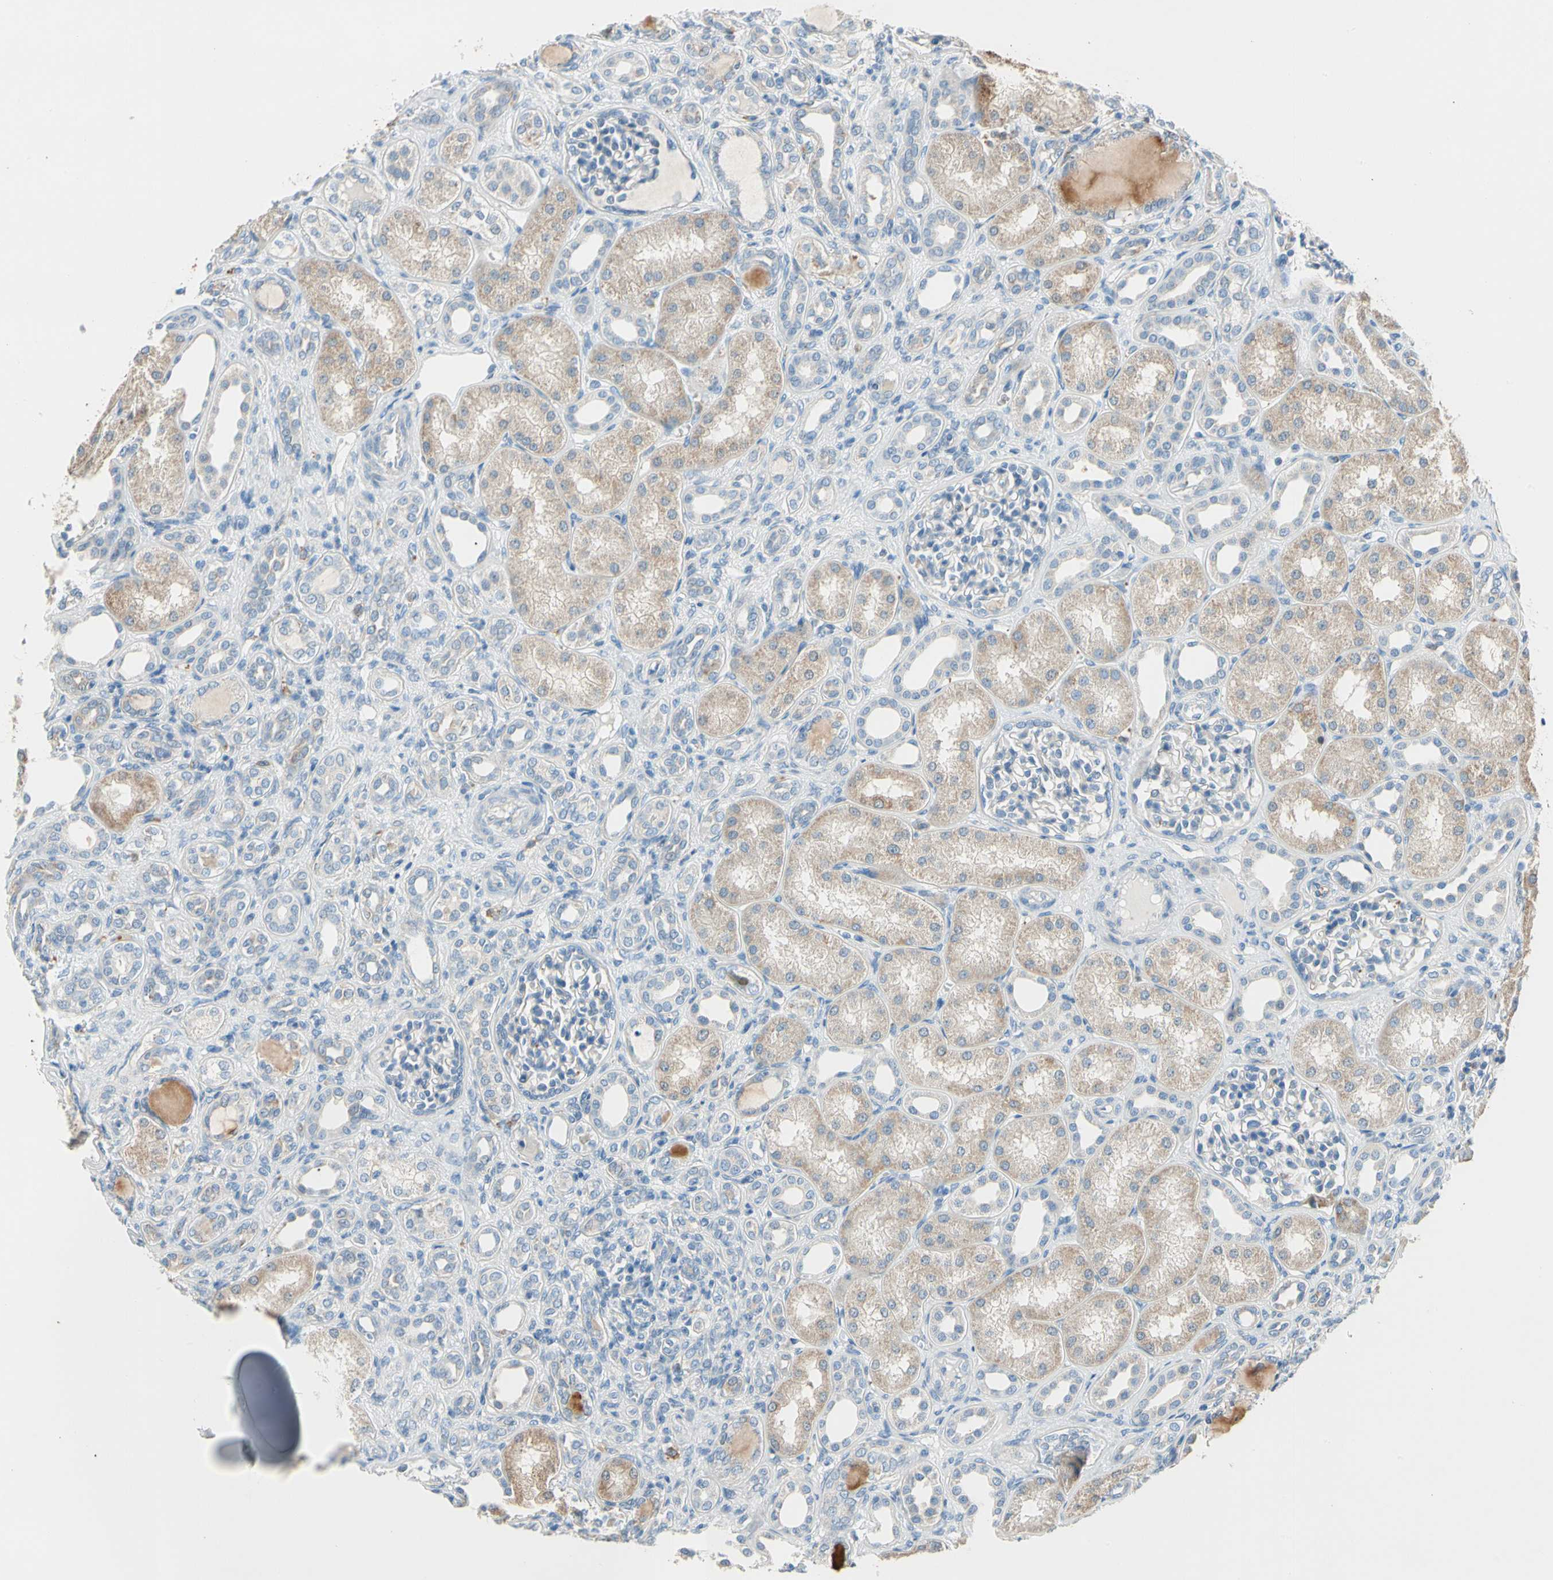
{"staining": {"intensity": "weak", "quantity": "25%-75%", "location": "cytoplasmic/membranous"}, "tissue": "kidney", "cell_type": "Cells in glomeruli", "image_type": "normal", "snomed": [{"axis": "morphology", "description": "Normal tissue, NOS"}, {"axis": "topography", "description": "Kidney"}], "caption": "Brown immunohistochemical staining in normal kidney shows weak cytoplasmic/membranous expression in about 25%-75% of cells in glomeruli.", "gene": "LY6G6F", "patient": {"sex": "male", "age": 7}}